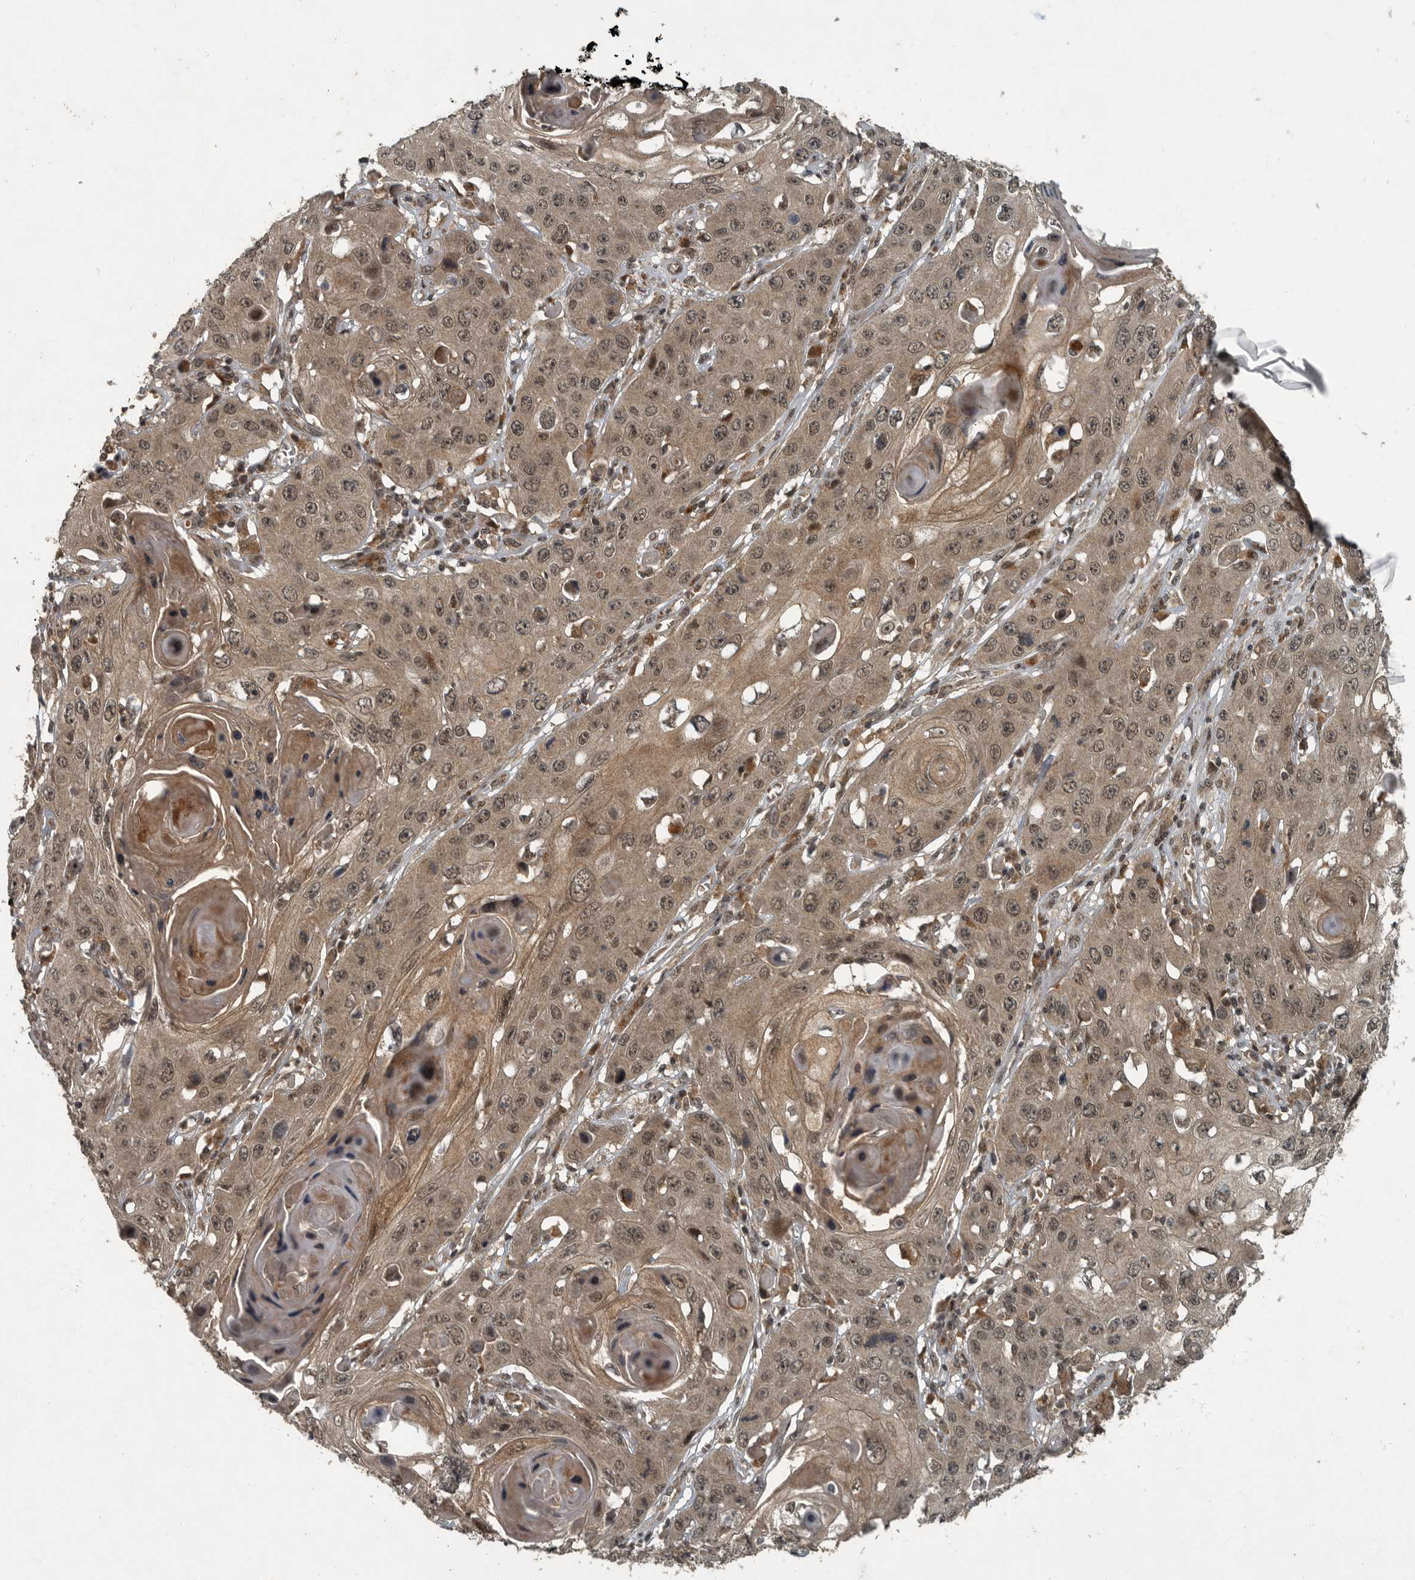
{"staining": {"intensity": "moderate", "quantity": ">75%", "location": "cytoplasmic/membranous,nuclear"}, "tissue": "skin cancer", "cell_type": "Tumor cells", "image_type": "cancer", "snomed": [{"axis": "morphology", "description": "Squamous cell carcinoma, NOS"}, {"axis": "topography", "description": "Skin"}], "caption": "A histopathology image of squamous cell carcinoma (skin) stained for a protein shows moderate cytoplasmic/membranous and nuclear brown staining in tumor cells. (IHC, brightfield microscopy, high magnification).", "gene": "FOXO1", "patient": {"sex": "male", "age": 55}}